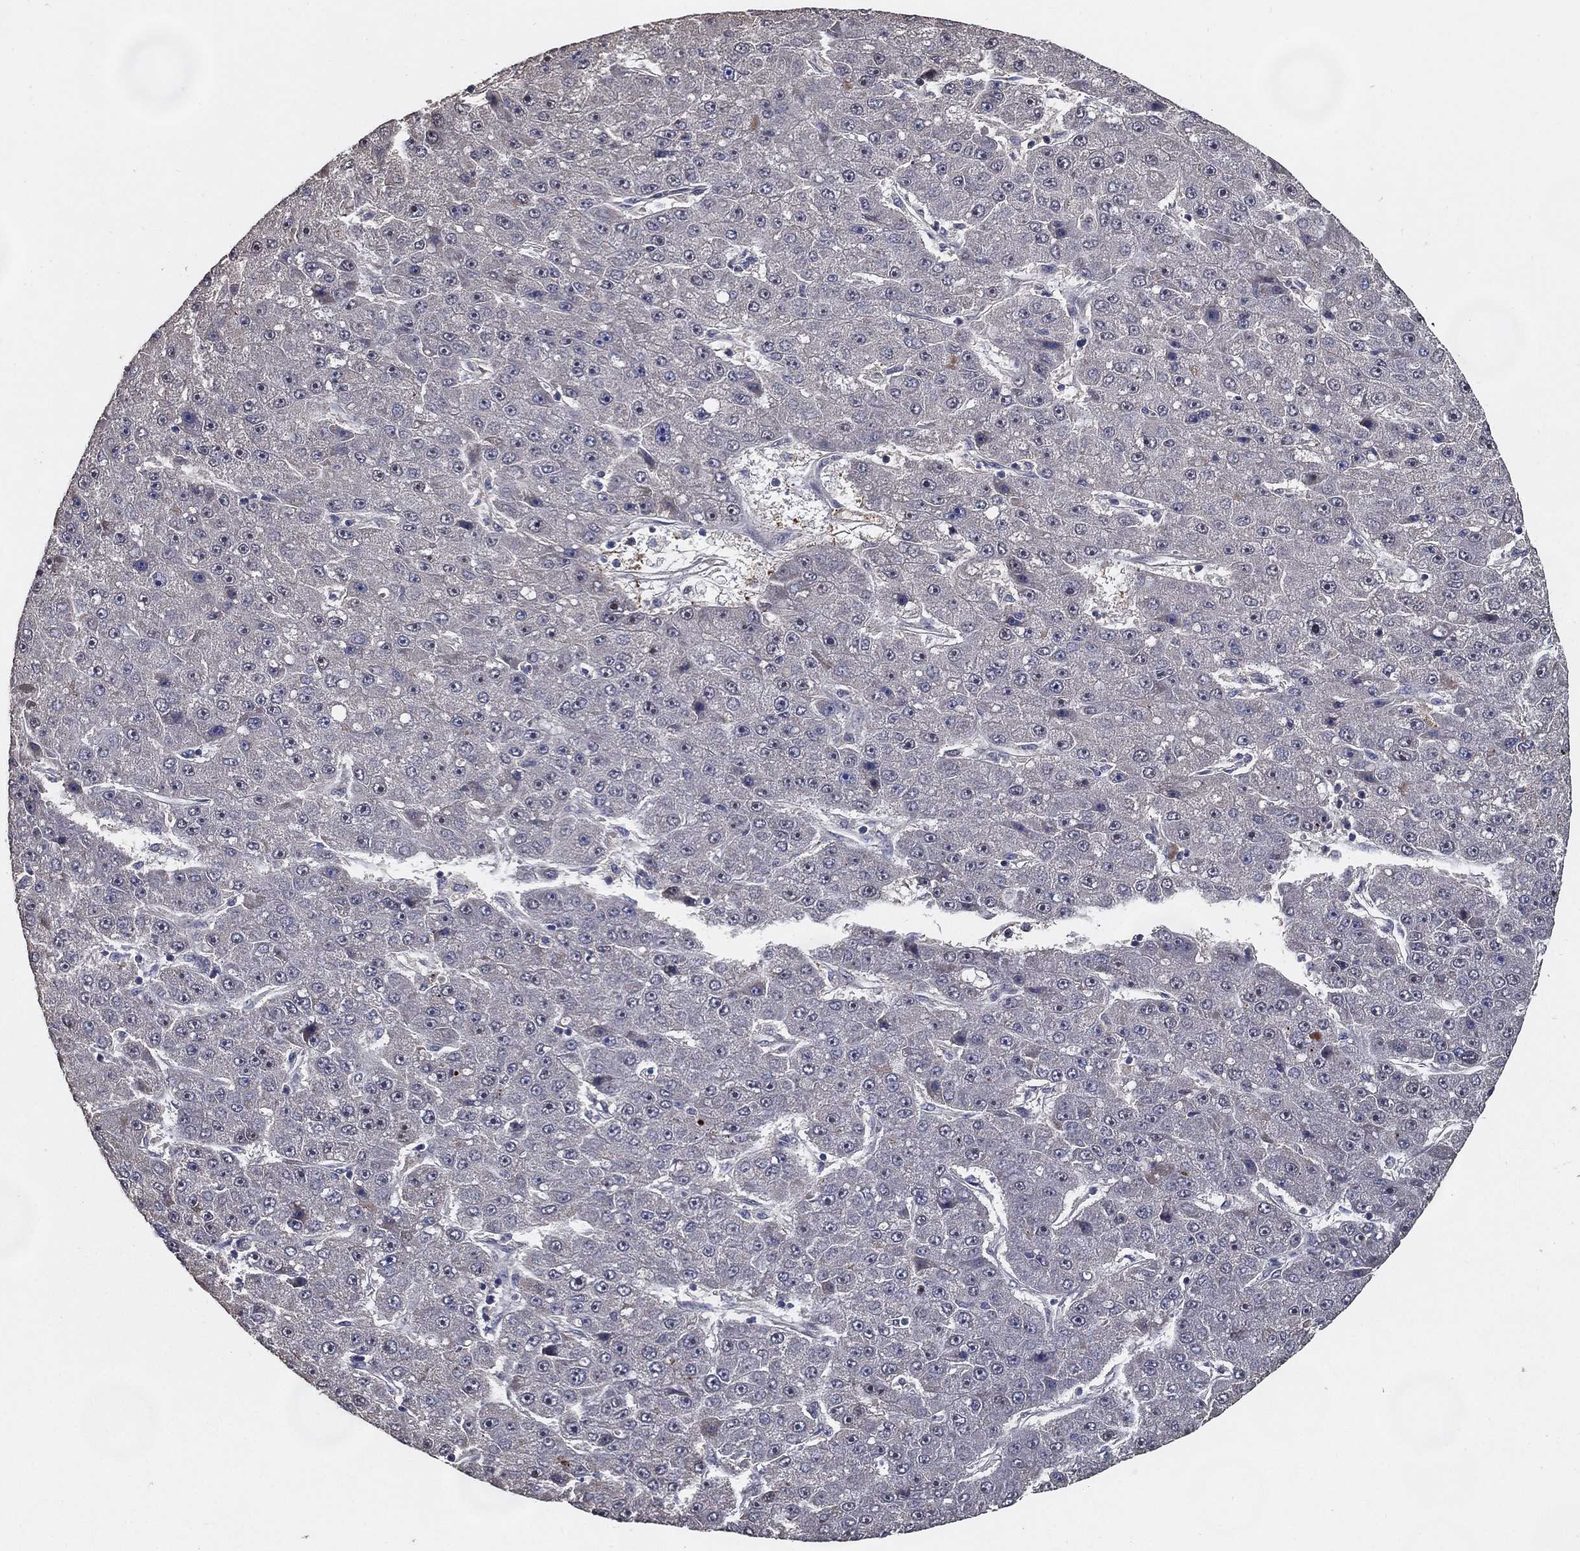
{"staining": {"intensity": "weak", "quantity": "<25%", "location": "cytoplasmic/membranous"}, "tissue": "liver cancer", "cell_type": "Tumor cells", "image_type": "cancer", "snomed": [{"axis": "morphology", "description": "Carcinoma, Hepatocellular, NOS"}, {"axis": "topography", "description": "Liver"}], "caption": "High power microscopy micrograph of an immunohistochemistry (IHC) image of hepatocellular carcinoma (liver), revealing no significant staining in tumor cells.", "gene": "EFNA1", "patient": {"sex": "male", "age": 67}}